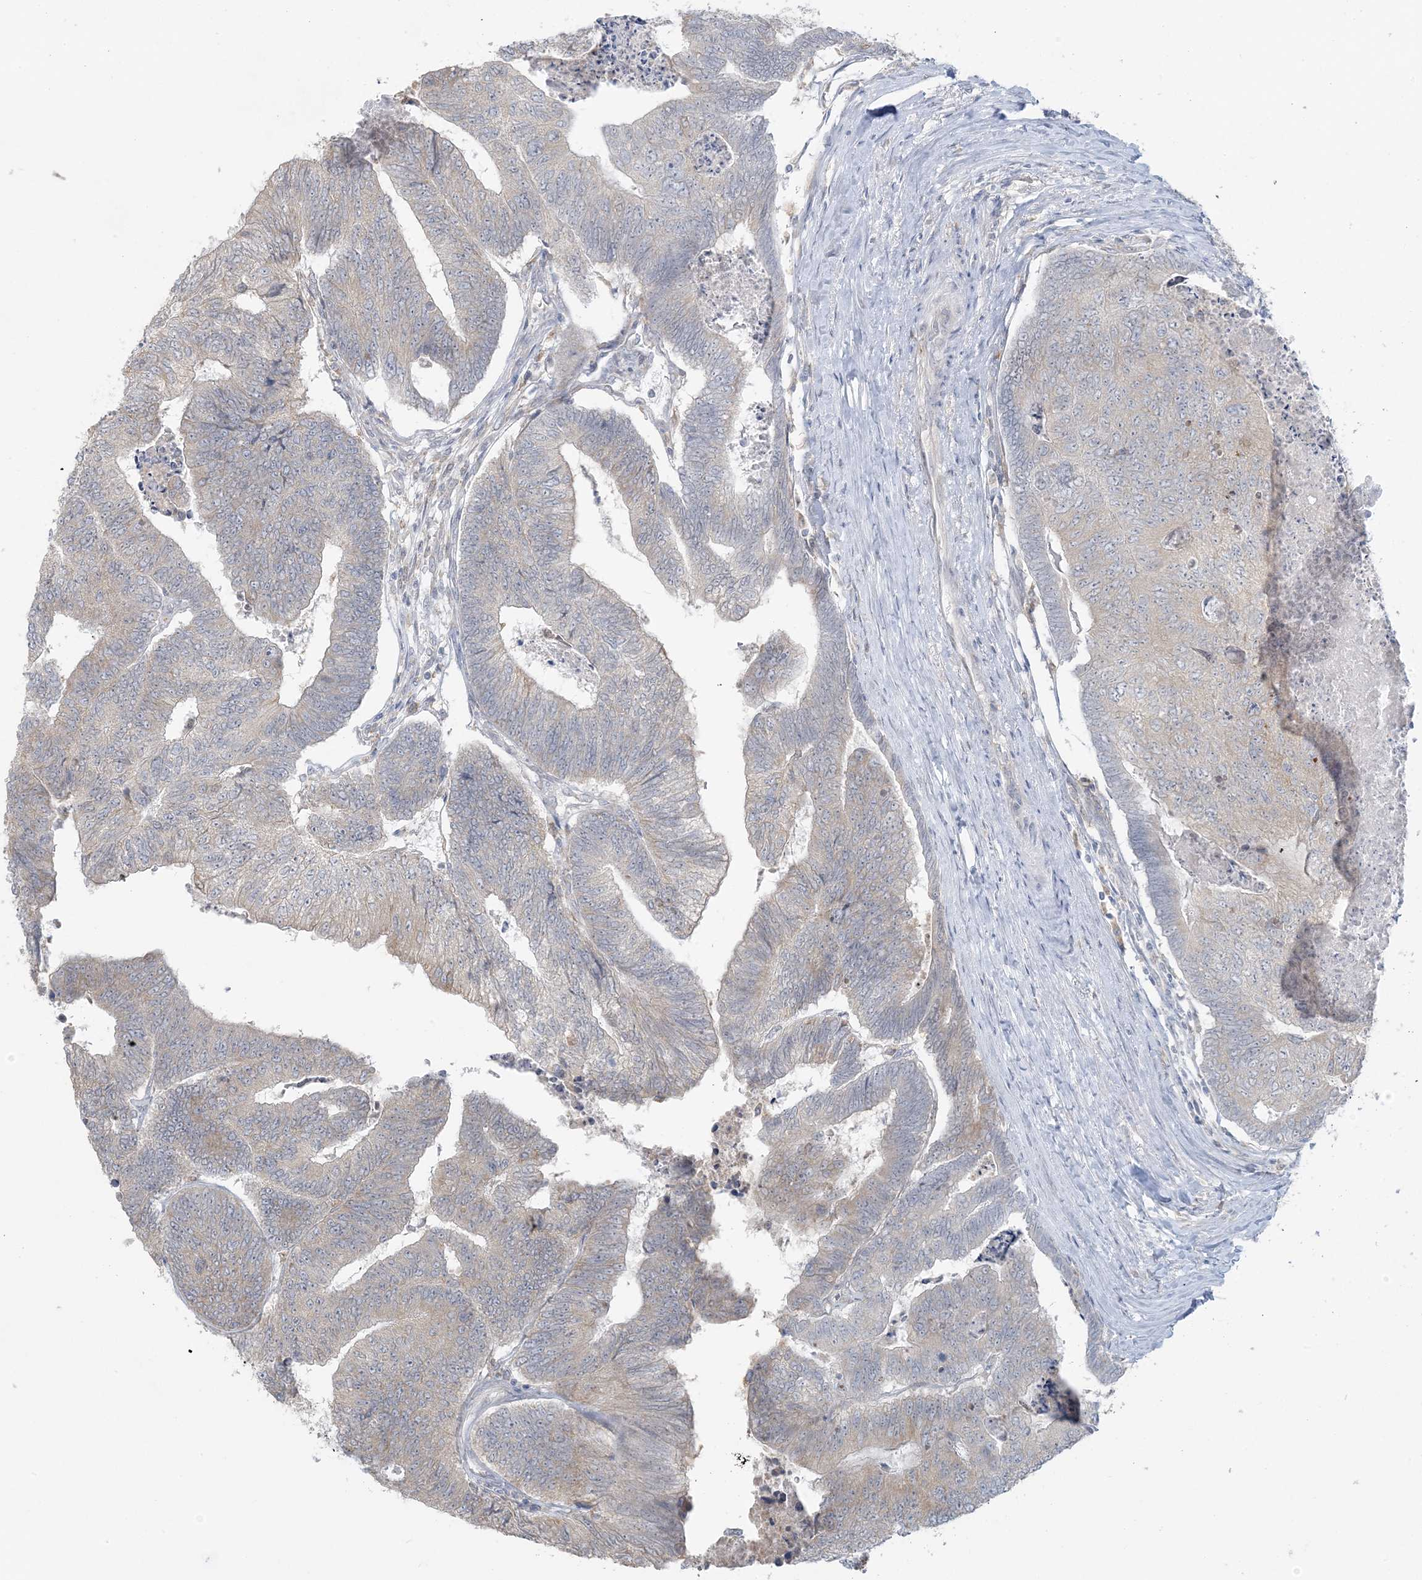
{"staining": {"intensity": "weak", "quantity": "<25%", "location": "cytoplasmic/membranous"}, "tissue": "colorectal cancer", "cell_type": "Tumor cells", "image_type": "cancer", "snomed": [{"axis": "morphology", "description": "Adenocarcinoma, NOS"}, {"axis": "topography", "description": "Colon"}], "caption": "High magnification brightfield microscopy of adenocarcinoma (colorectal) stained with DAB (3,3'-diaminobenzidine) (brown) and counterstained with hematoxylin (blue): tumor cells show no significant positivity.", "gene": "EEFSEC", "patient": {"sex": "female", "age": 67}}